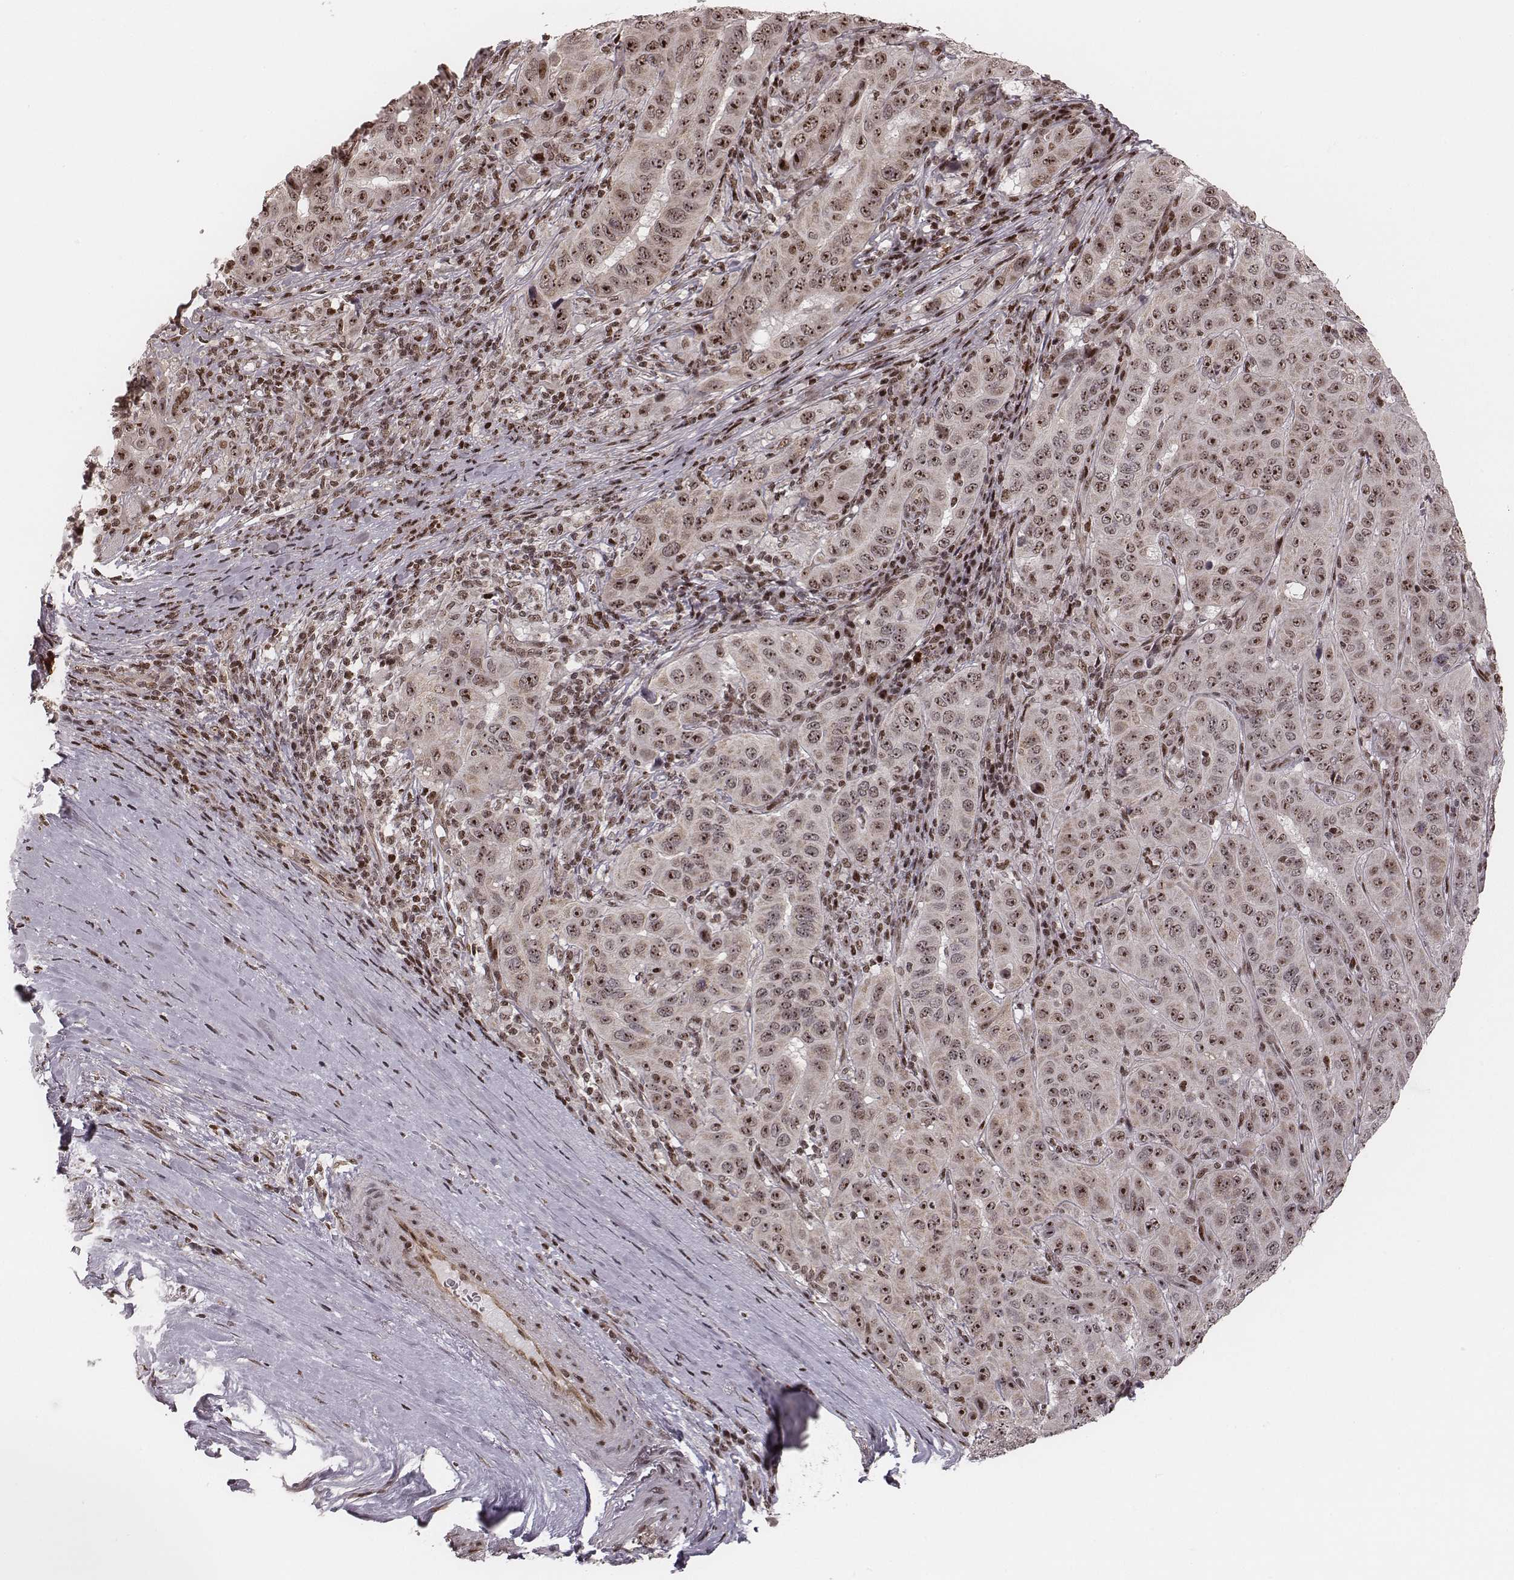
{"staining": {"intensity": "moderate", "quantity": "25%-75%", "location": "nuclear"}, "tissue": "pancreatic cancer", "cell_type": "Tumor cells", "image_type": "cancer", "snomed": [{"axis": "morphology", "description": "Adenocarcinoma, NOS"}, {"axis": "topography", "description": "Pancreas"}], "caption": "Protein analysis of pancreatic adenocarcinoma tissue shows moderate nuclear positivity in approximately 25%-75% of tumor cells.", "gene": "VRK3", "patient": {"sex": "male", "age": 63}}